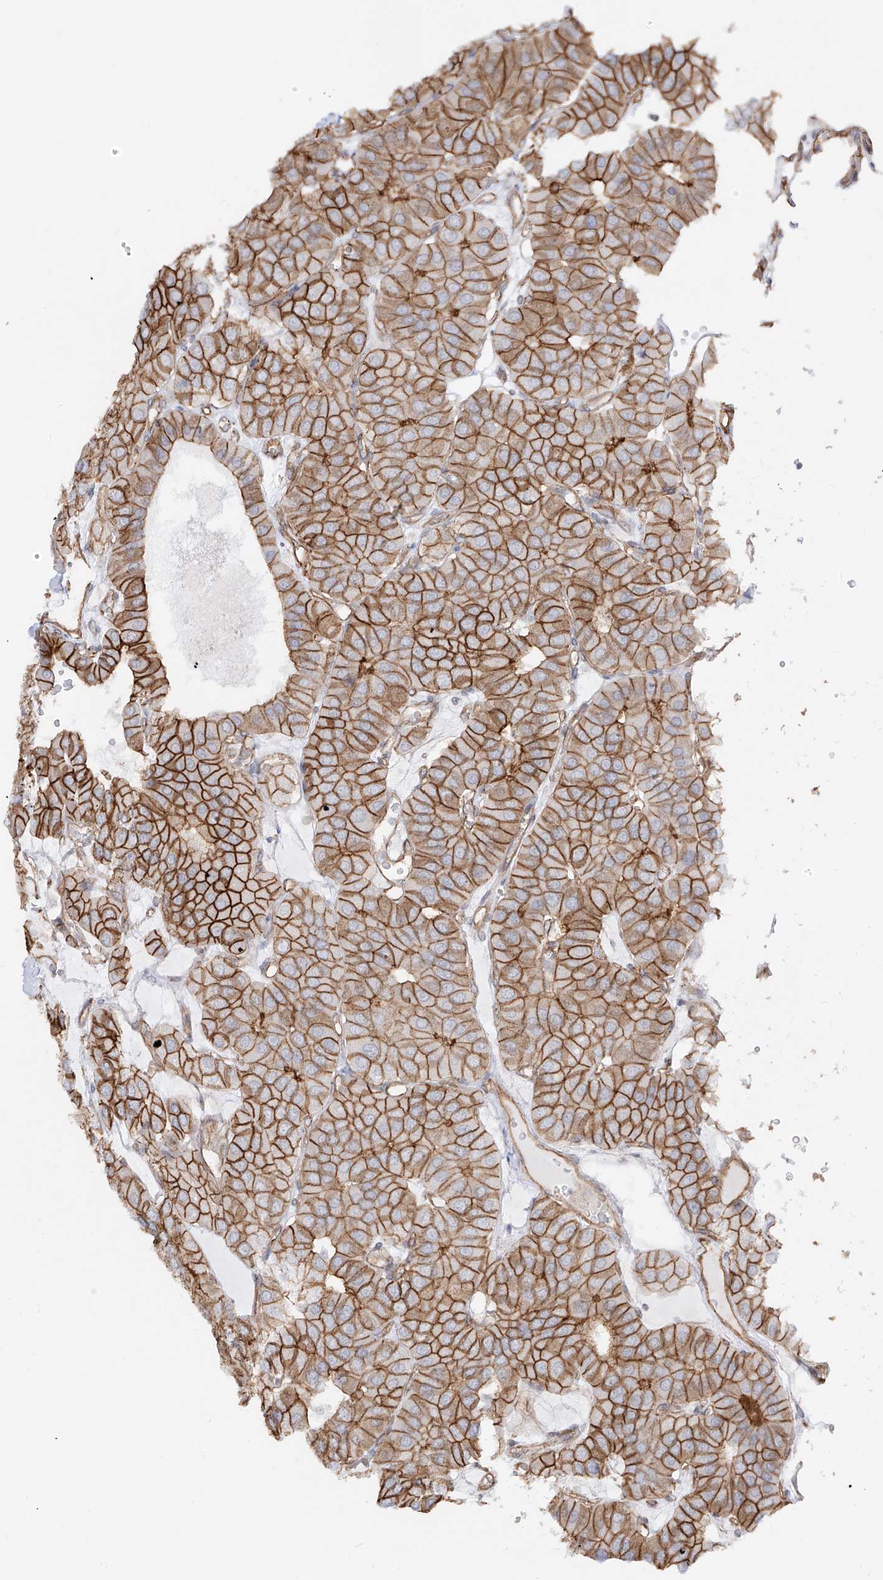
{"staining": {"intensity": "moderate", "quantity": ">75%", "location": "cytoplasmic/membranous"}, "tissue": "parathyroid gland", "cell_type": "Glandular cells", "image_type": "normal", "snomed": [{"axis": "morphology", "description": "Normal tissue, NOS"}, {"axis": "morphology", "description": "Adenoma, NOS"}, {"axis": "topography", "description": "Parathyroid gland"}], "caption": "This image demonstrates unremarkable parathyroid gland stained with IHC to label a protein in brown. The cytoplasmic/membranous of glandular cells show moderate positivity for the protein. Nuclei are counter-stained blue.", "gene": "ZNF180", "patient": {"sex": "female", "age": 86}}